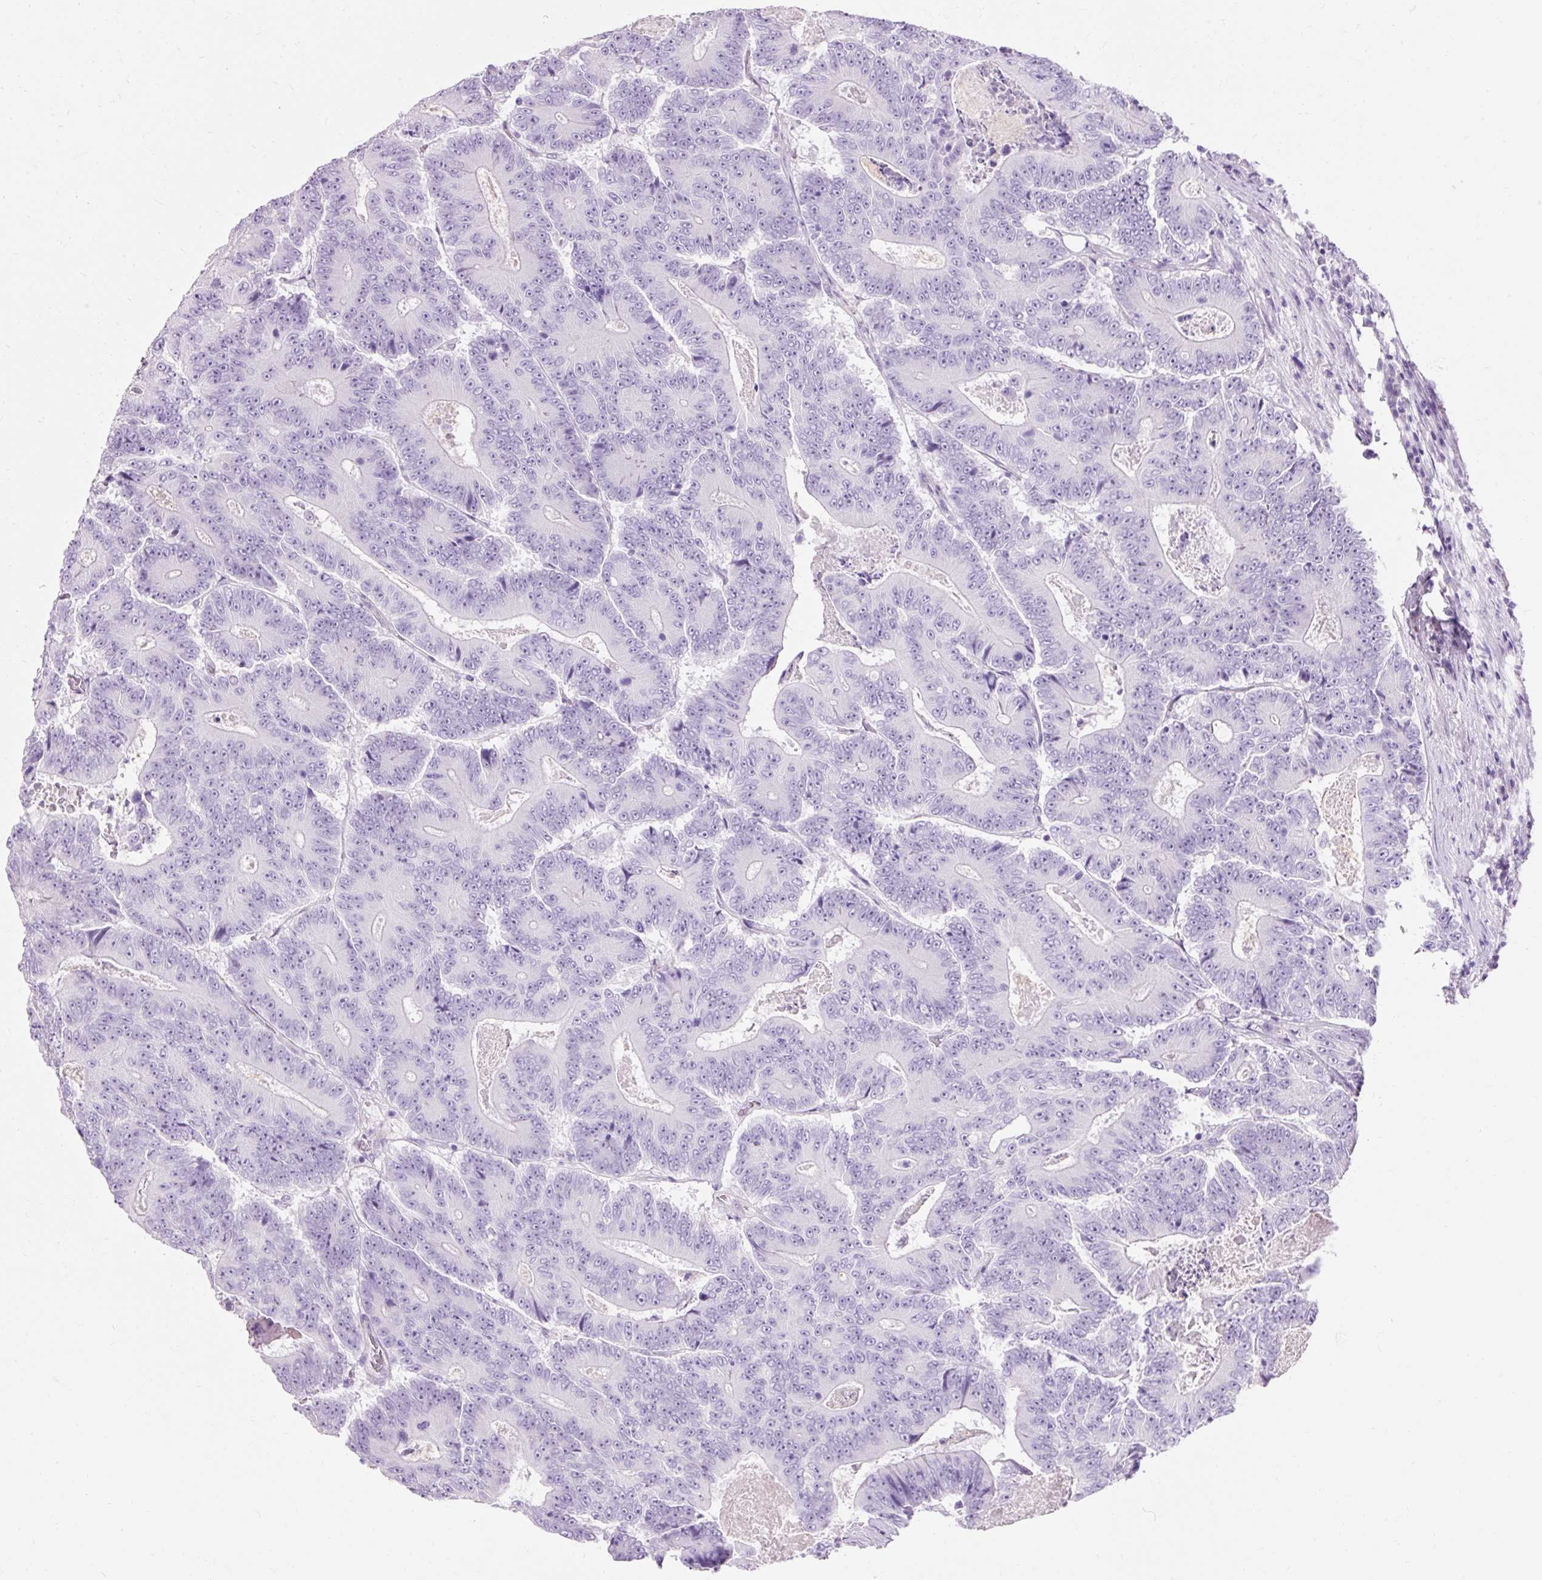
{"staining": {"intensity": "negative", "quantity": "none", "location": "none"}, "tissue": "colorectal cancer", "cell_type": "Tumor cells", "image_type": "cancer", "snomed": [{"axis": "morphology", "description": "Adenocarcinoma, NOS"}, {"axis": "topography", "description": "Colon"}], "caption": "DAB immunohistochemical staining of adenocarcinoma (colorectal) displays no significant positivity in tumor cells.", "gene": "TMEM213", "patient": {"sex": "male", "age": 83}}